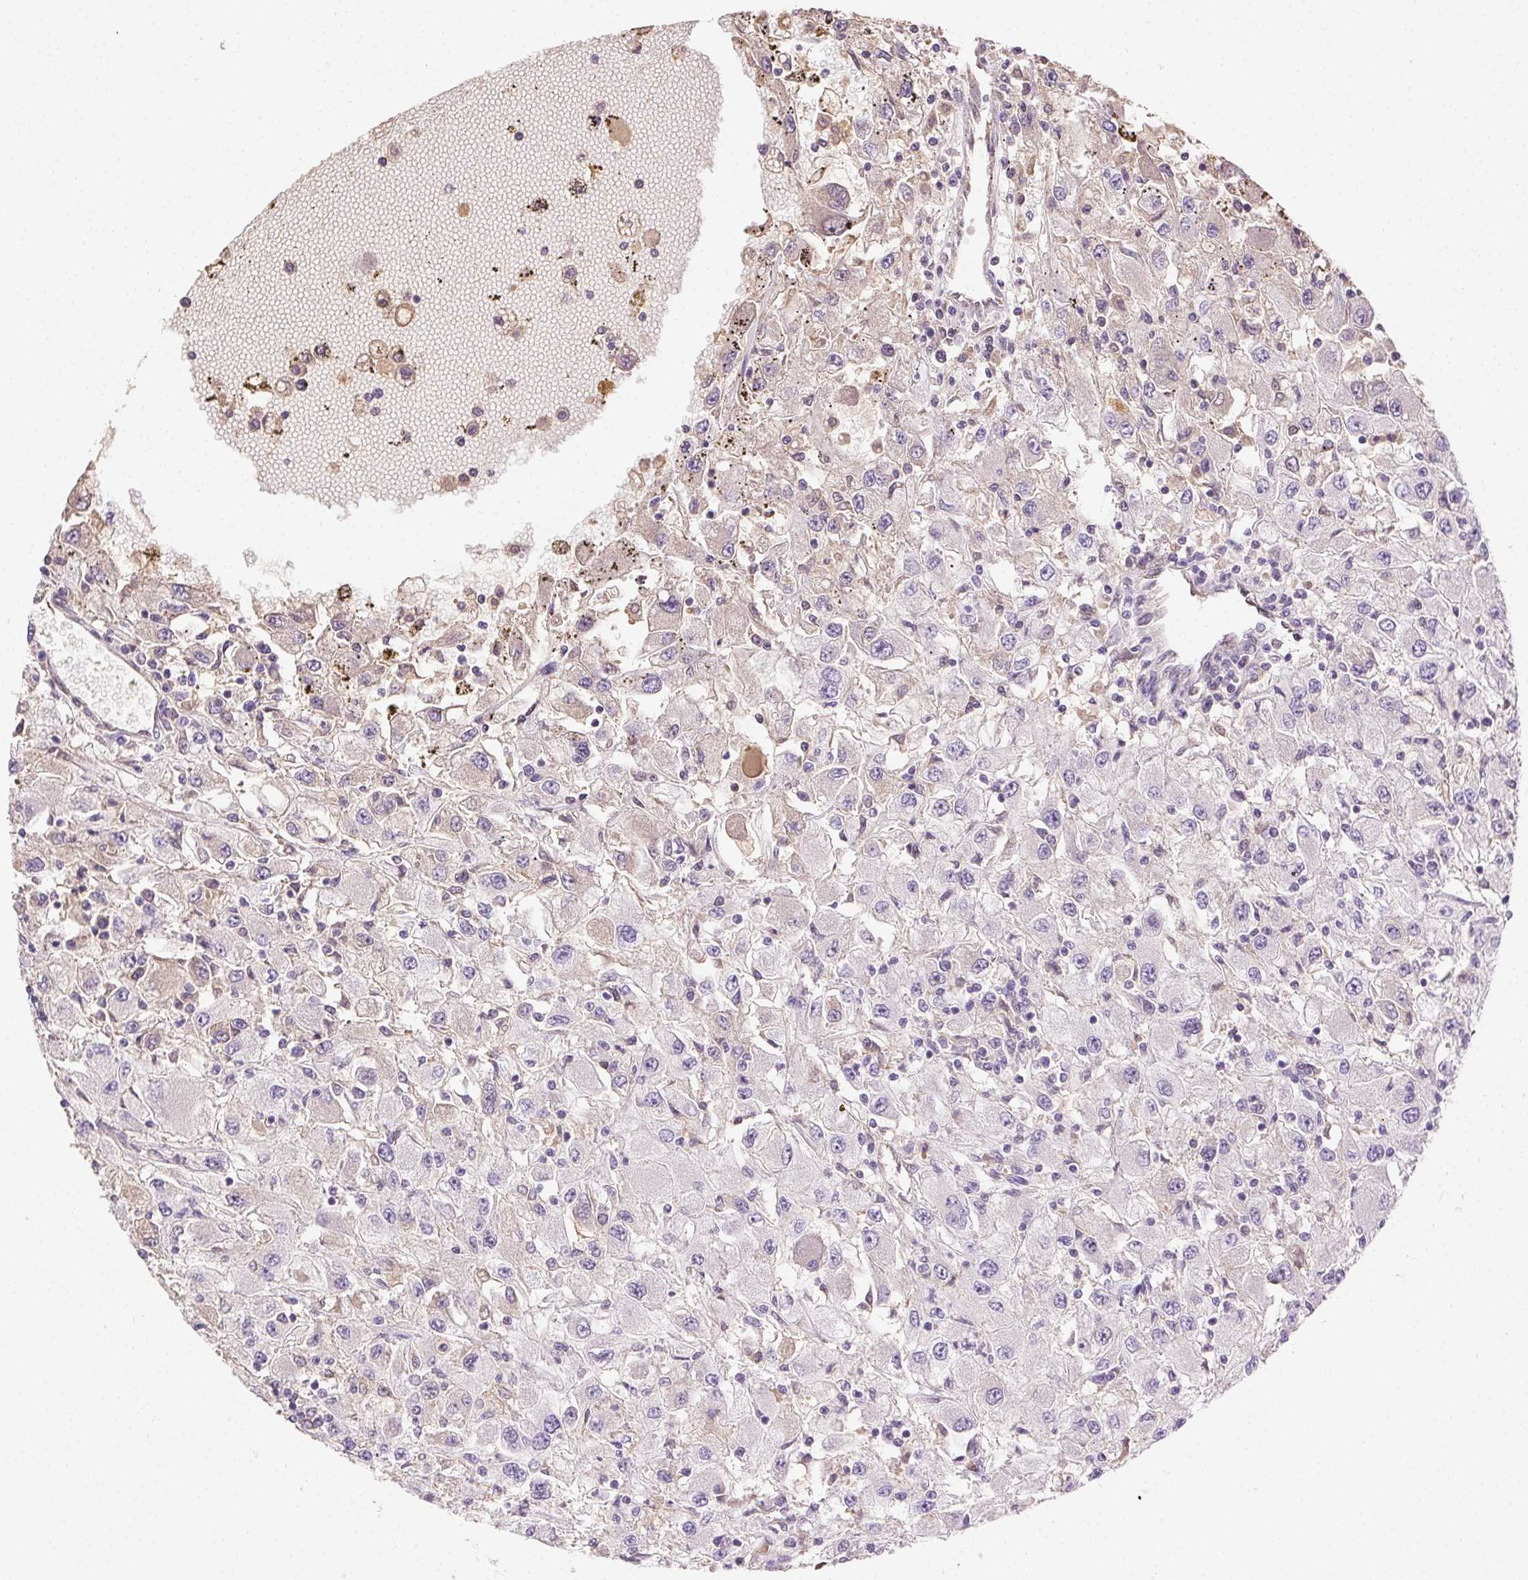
{"staining": {"intensity": "negative", "quantity": "none", "location": "none"}, "tissue": "renal cancer", "cell_type": "Tumor cells", "image_type": "cancer", "snomed": [{"axis": "morphology", "description": "Adenocarcinoma, NOS"}, {"axis": "topography", "description": "Kidney"}], "caption": "Micrograph shows no protein positivity in tumor cells of renal cancer tissue. (Immunohistochemistry (ihc), brightfield microscopy, high magnification).", "gene": "BPIFB2", "patient": {"sex": "female", "age": 67}}